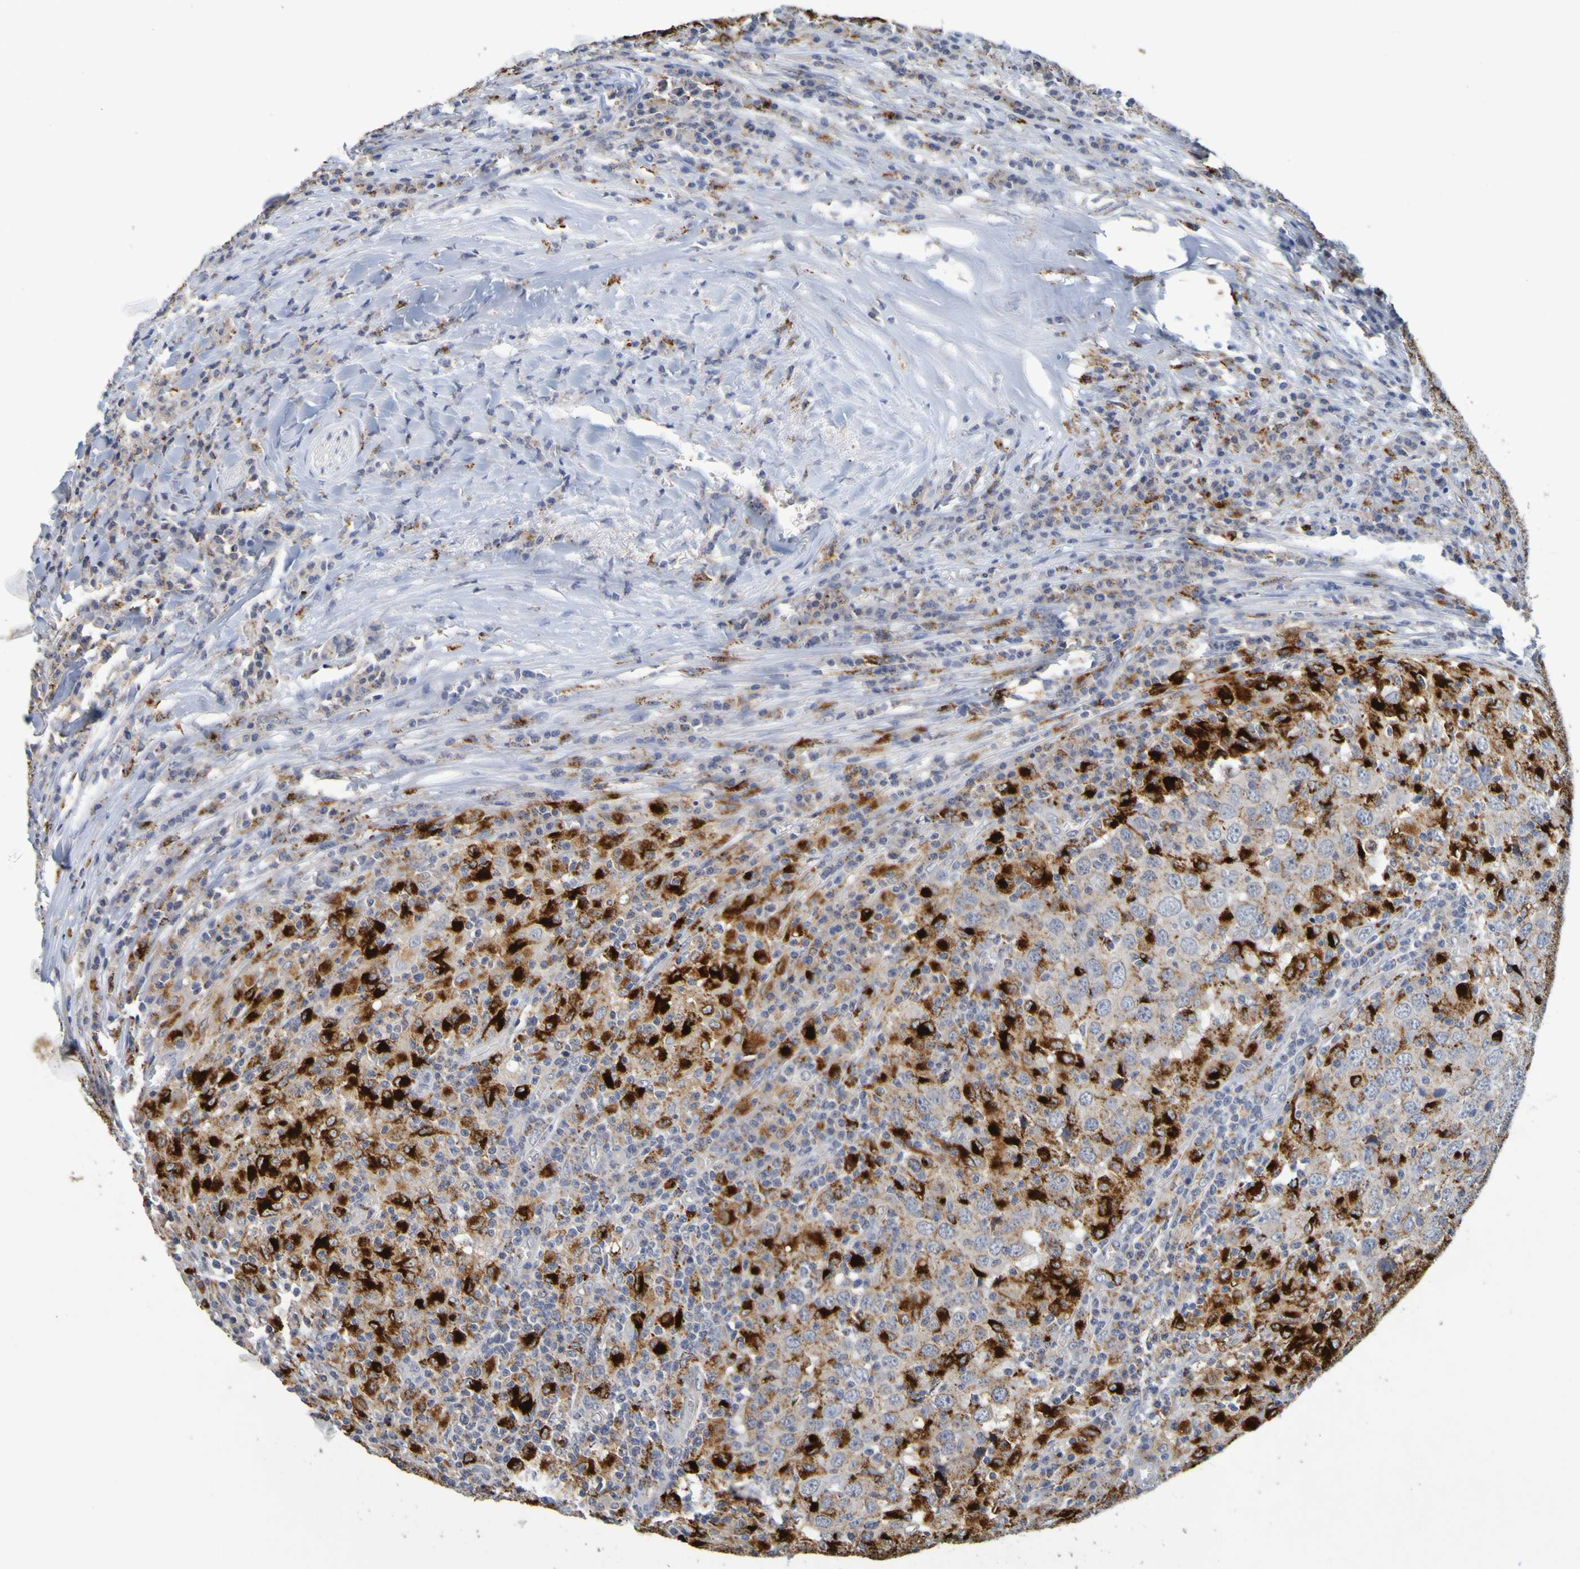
{"staining": {"intensity": "weak", "quantity": "25%-75%", "location": "cytoplasmic/membranous"}, "tissue": "head and neck cancer", "cell_type": "Tumor cells", "image_type": "cancer", "snomed": [{"axis": "morphology", "description": "Adenocarcinoma, NOS"}, {"axis": "topography", "description": "Salivary gland"}, {"axis": "topography", "description": "Head-Neck"}], "caption": "Adenocarcinoma (head and neck) stained for a protein demonstrates weak cytoplasmic/membranous positivity in tumor cells. Nuclei are stained in blue.", "gene": "TPH1", "patient": {"sex": "female", "age": 65}}